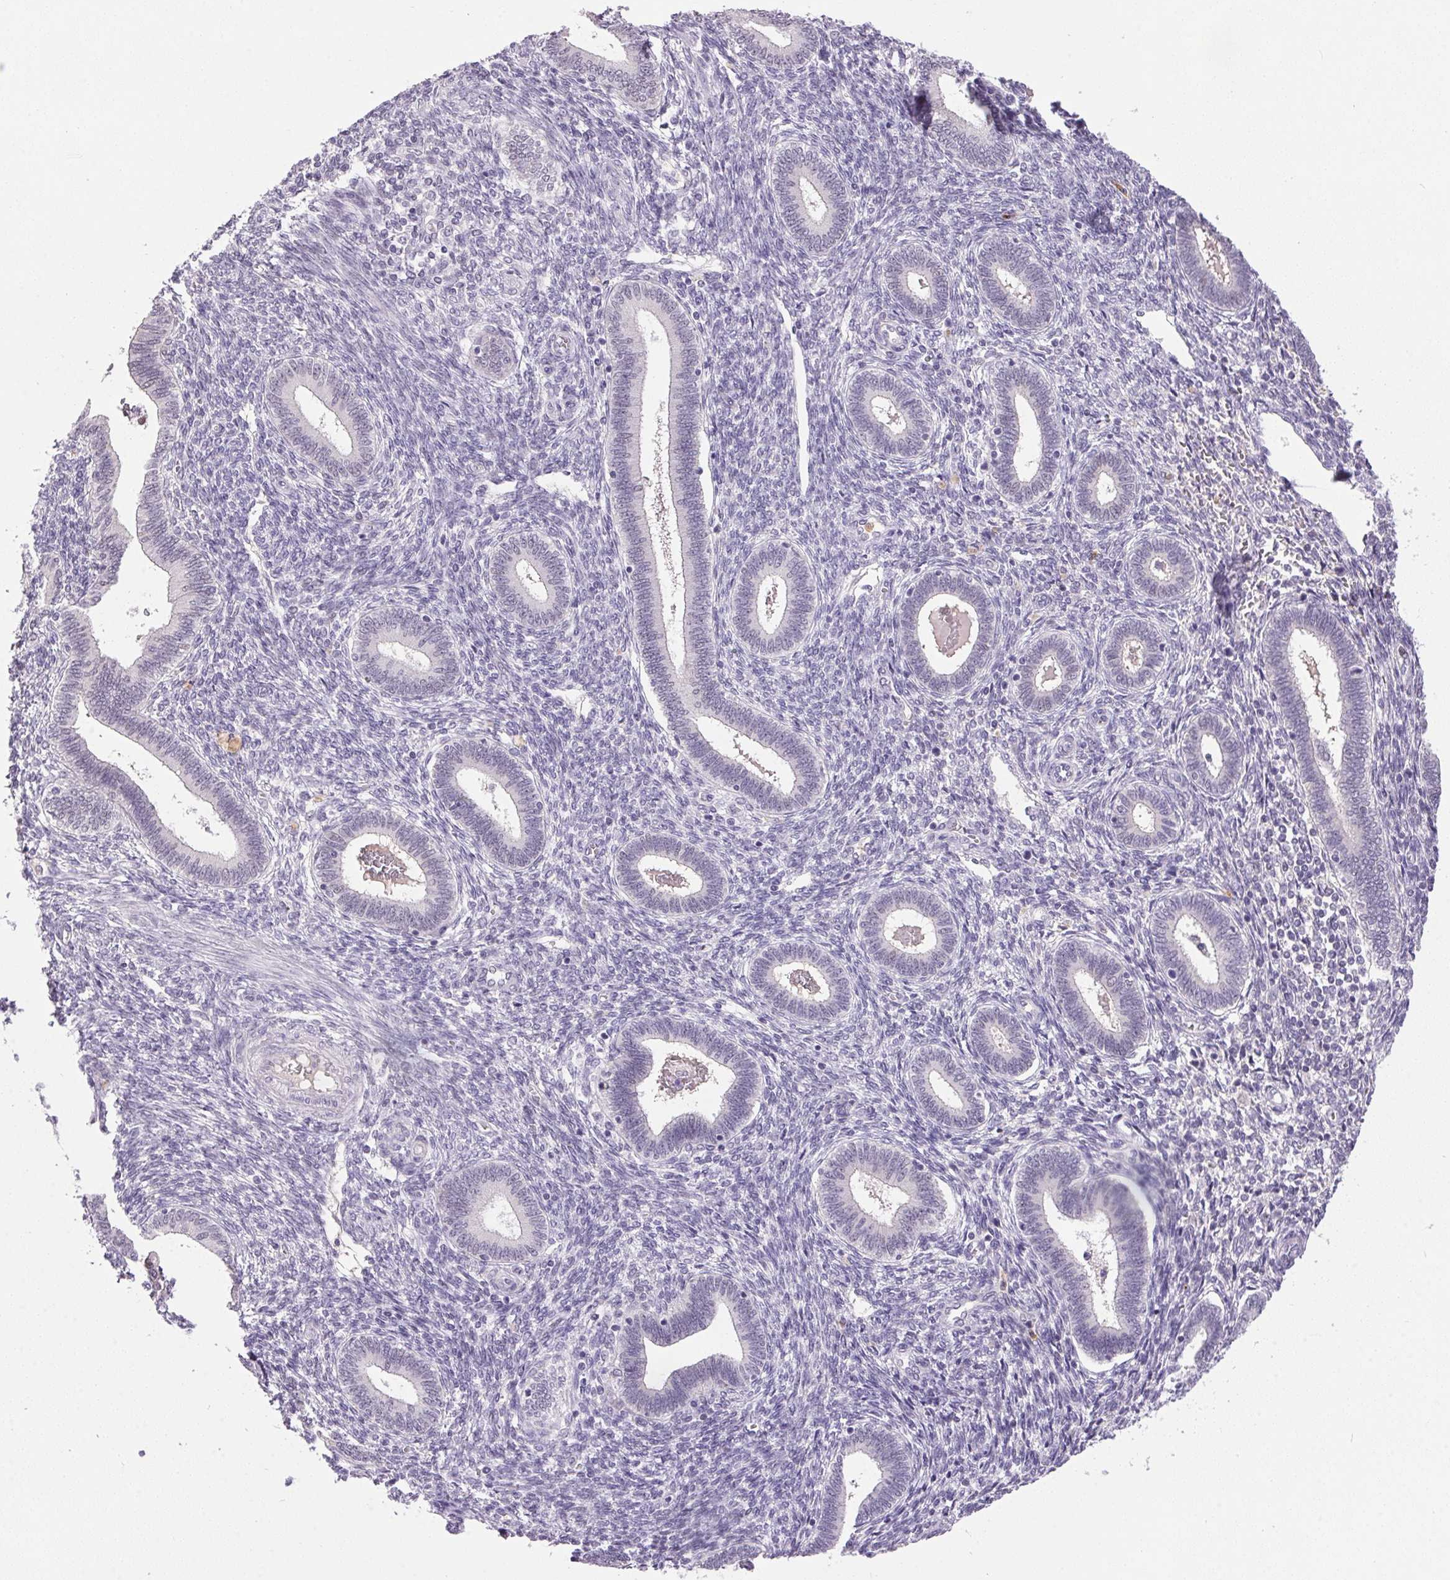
{"staining": {"intensity": "negative", "quantity": "none", "location": "none"}, "tissue": "endometrium", "cell_type": "Cells in endometrial stroma", "image_type": "normal", "snomed": [{"axis": "morphology", "description": "Normal tissue, NOS"}, {"axis": "topography", "description": "Endometrium"}], "caption": "High power microscopy histopathology image of an IHC image of normal endometrium, revealing no significant expression in cells in endometrial stroma. (DAB immunohistochemistry with hematoxylin counter stain).", "gene": "TRDN", "patient": {"sex": "female", "age": 42}}